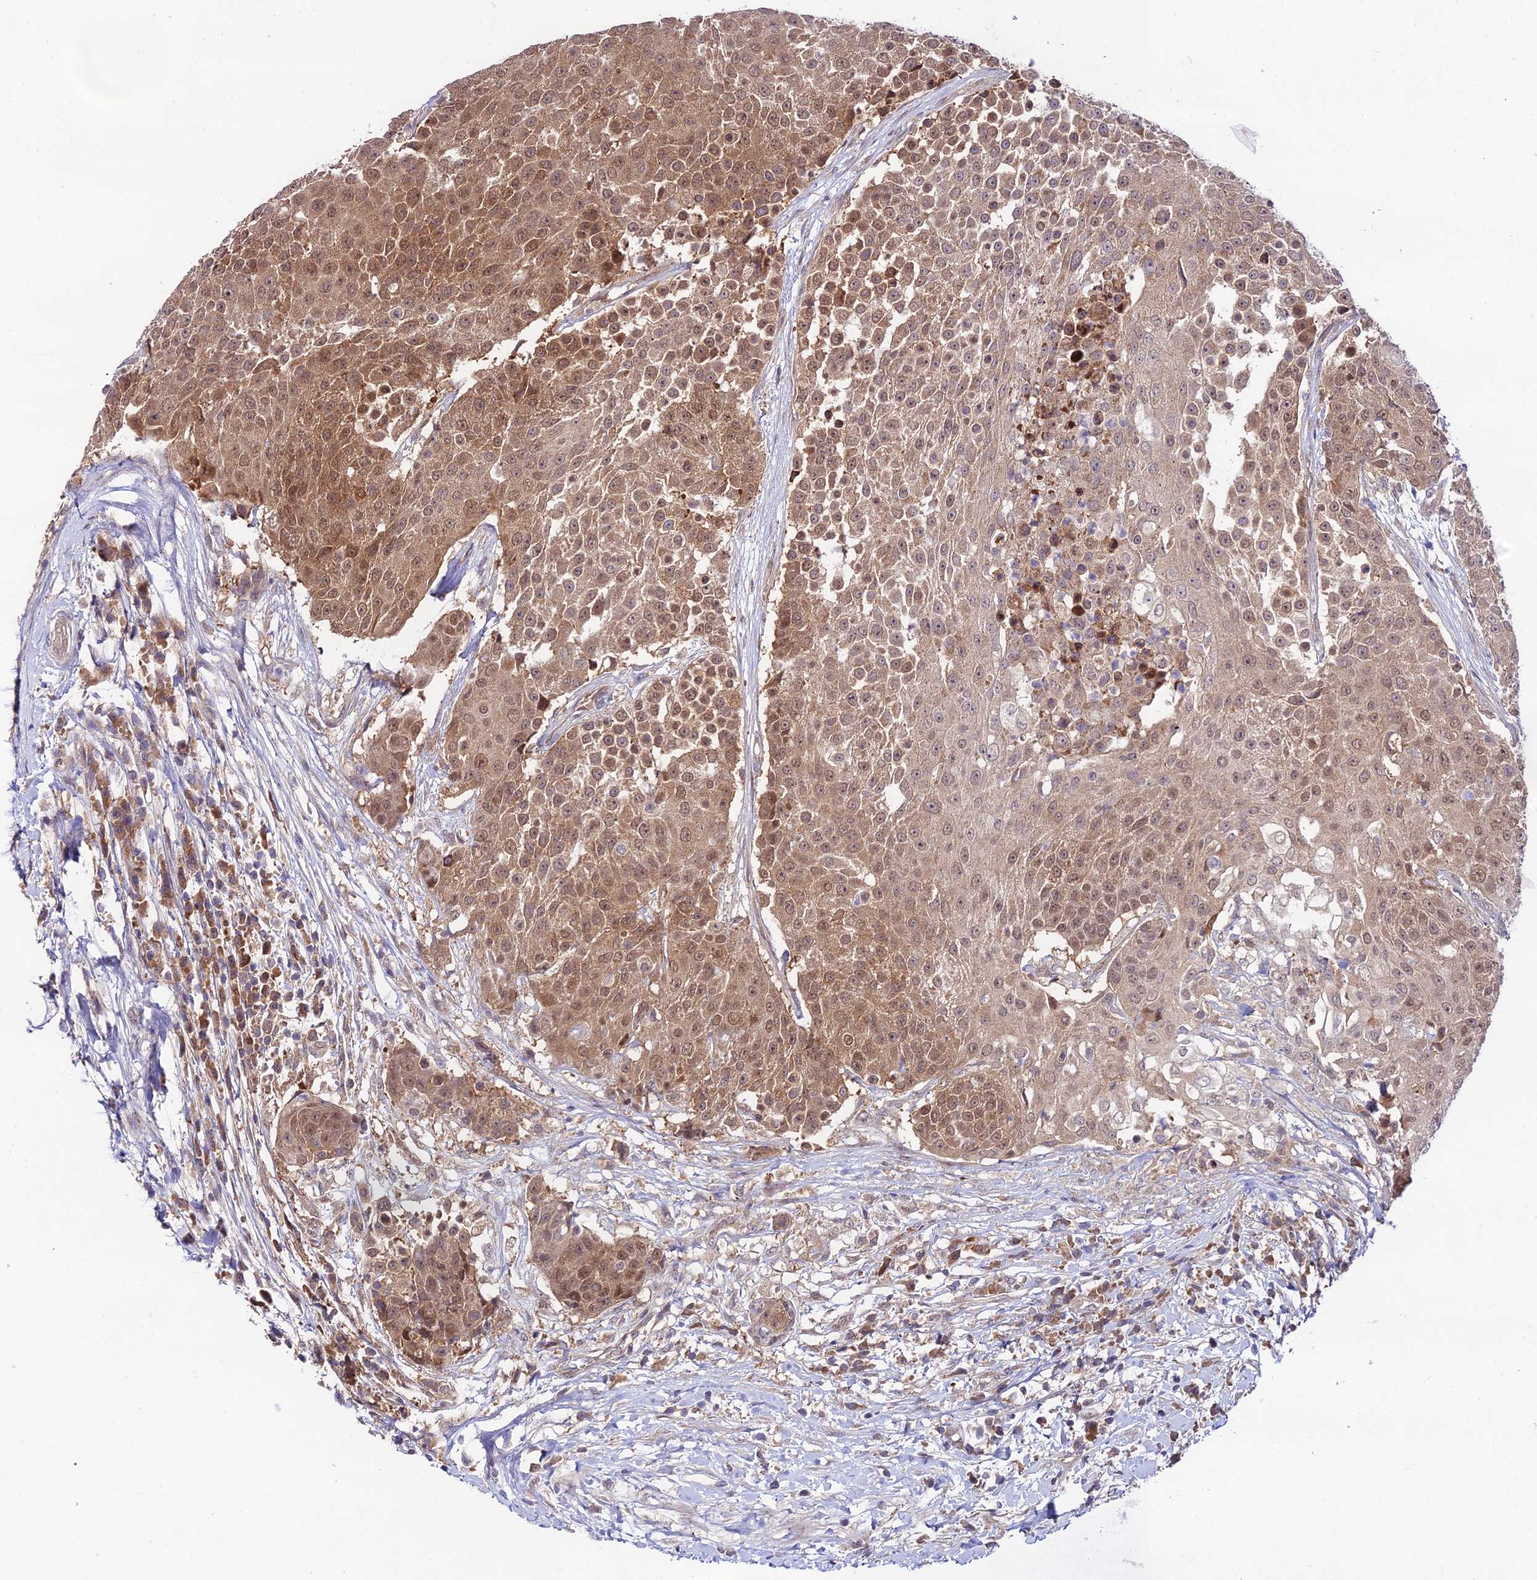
{"staining": {"intensity": "moderate", "quantity": ">75%", "location": "cytoplasmic/membranous,nuclear"}, "tissue": "urothelial cancer", "cell_type": "Tumor cells", "image_type": "cancer", "snomed": [{"axis": "morphology", "description": "Urothelial carcinoma, High grade"}, {"axis": "topography", "description": "Urinary bladder"}], "caption": "High-grade urothelial carcinoma was stained to show a protein in brown. There is medium levels of moderate cytoplasmic/membranous and nuclear staining in about >75% of tumor cells. (Brightfield microscopy of DAB IHC at high magnification).", "gene": "TRIM40", "patient": {"sex": "female", "age": 63}}